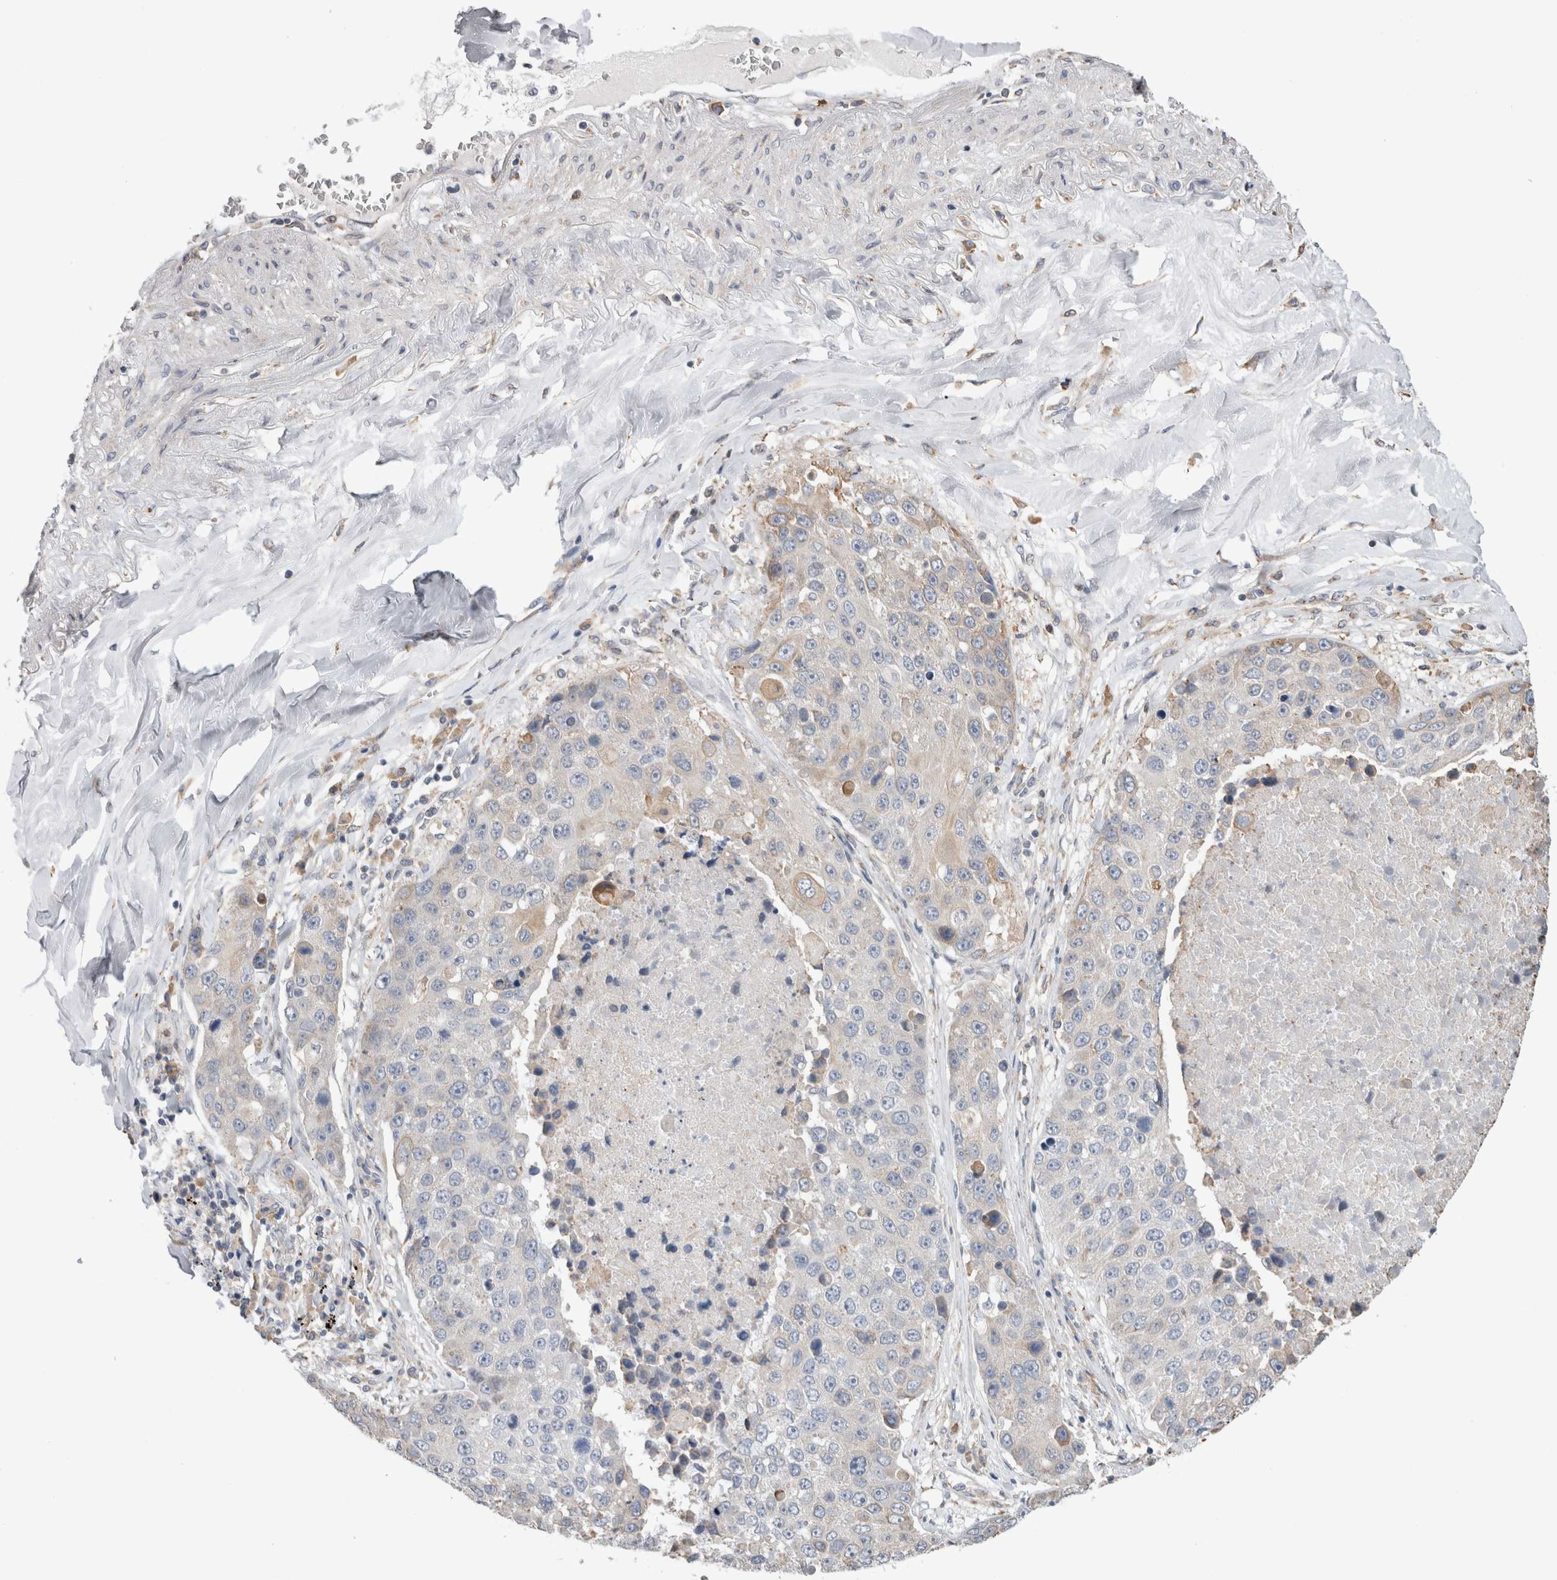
{"staining": {"intensity": "weak", "quantity": "<25%", "location": "cytoplasmic/membranous"}, "tissue": "lung cancer", "cell_type": "Tumor cells", "image_type": "cancer", "snomed": [{"axis": "morphology", "description": "Squamous cell carcinoma, NOS"}, {"axis": "topography", "description": "Lung"}], "caption": "There is no significant staining in tumor cells of squamous cell carcinoma (lung).", "gene": "SMAP2", "patient": {"sex": "male", "age": 61}}